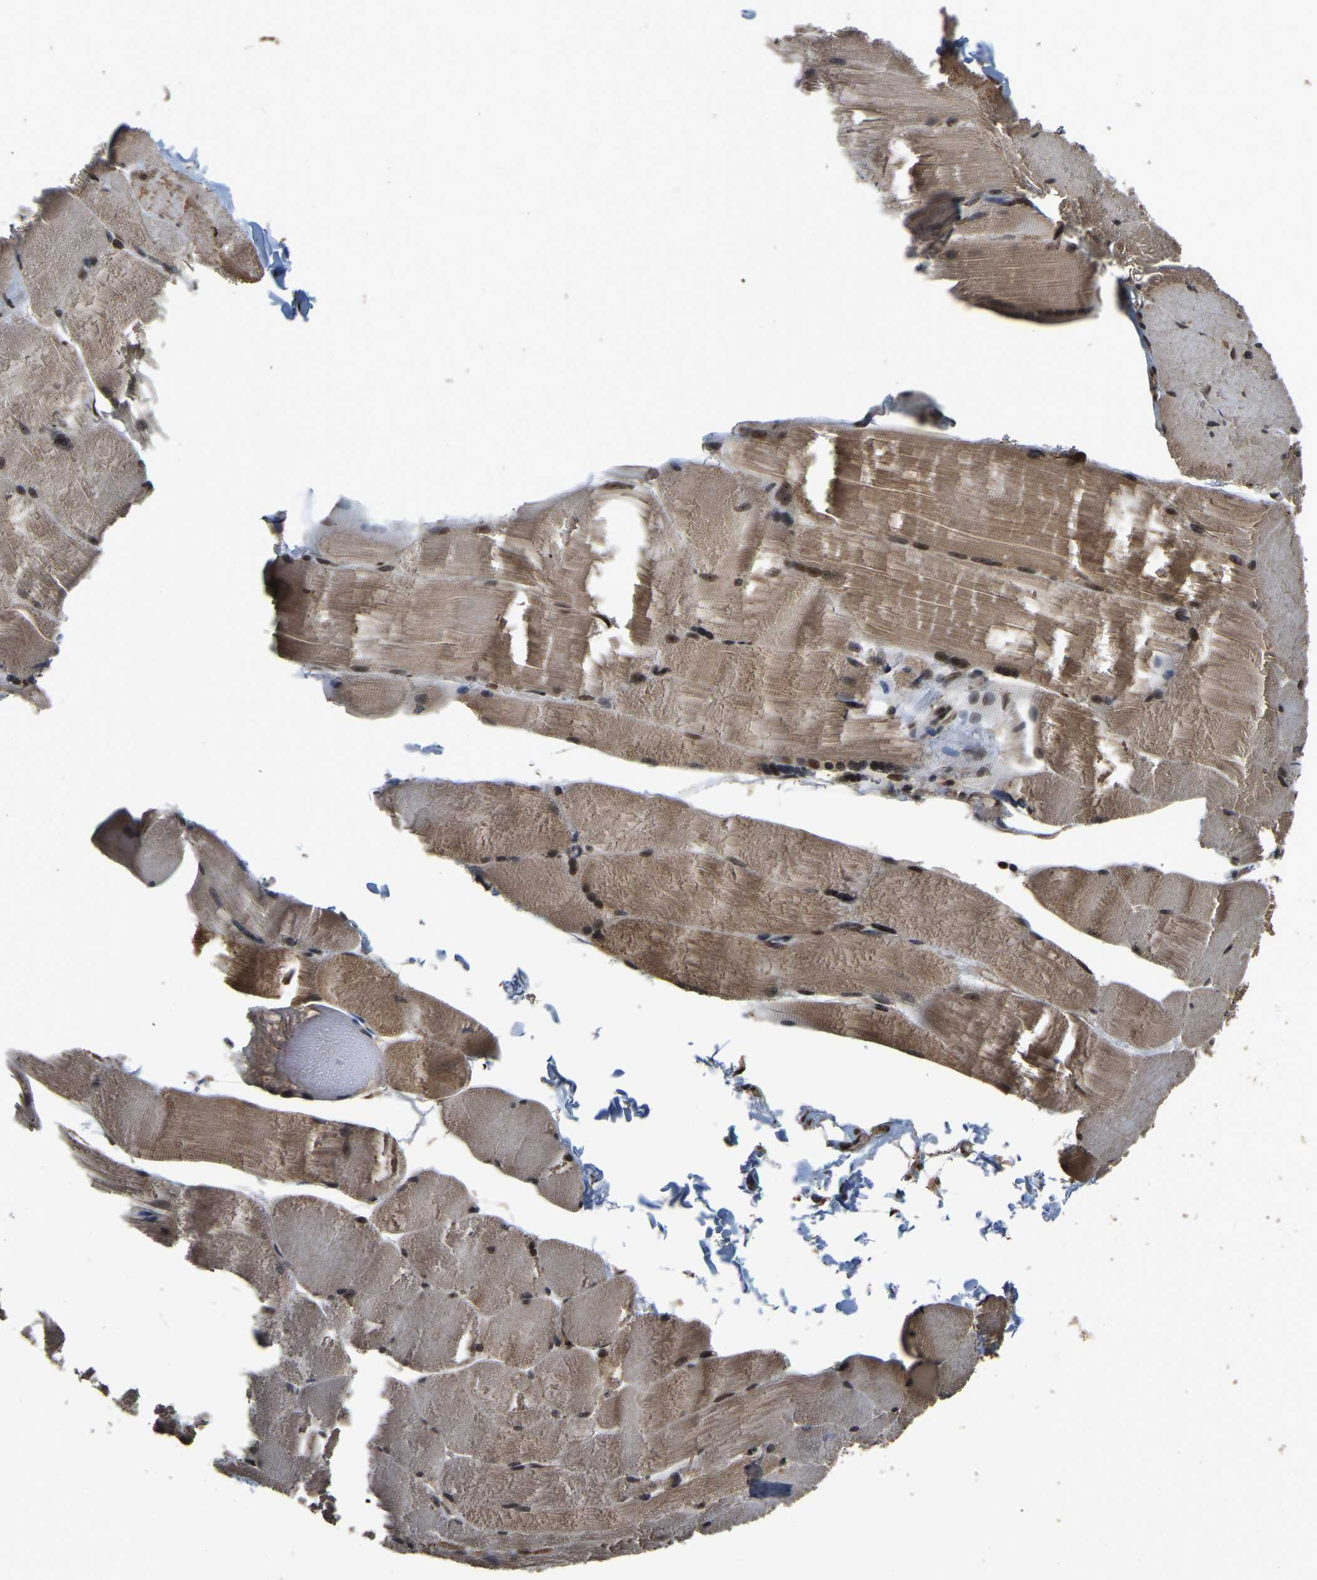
{"staining": {"intensity": "moderate", "quantity": "25%-75%", "location": "cytoplasmic/membranous"}, "tissue": "skeletal muscle", "cell_type": "Myocytes", "image_type": "normal", "snomed": [{"axis": "morphology", "description": "Normal tissue, NOS"}, {"axis": "topography", "description": "Skin"}, {"axis": "topography", "description": "Skeletal muscle"}], "caption": "Immunohistochemistry (IHC) (DAB) staining of normal skeletal muscle shows moderate cytoplasmic/membranous protein expression in about 25%-75% of myocytes.", "gene": "CIAO1", "patient": {"sex": "male", "age": 83}}